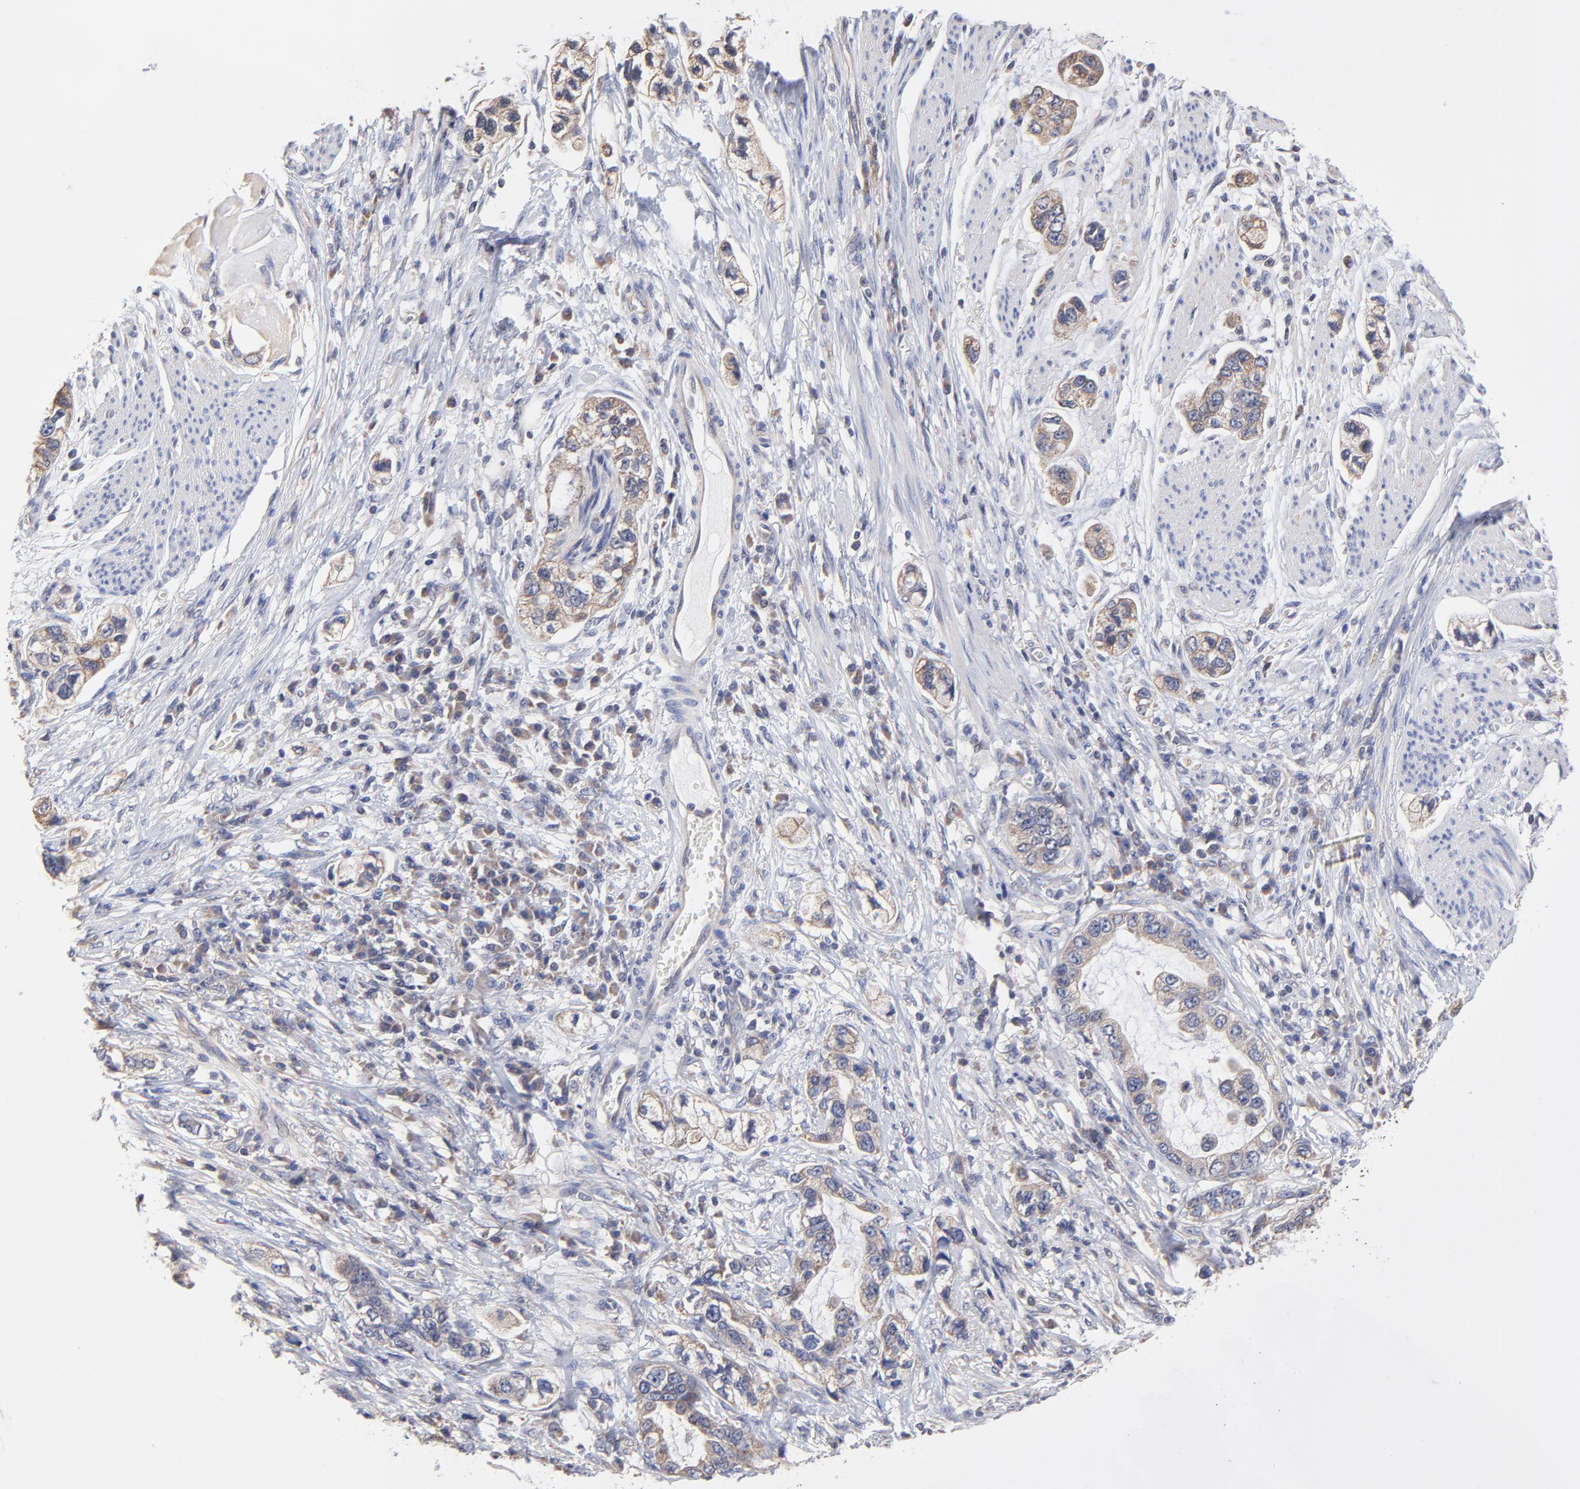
{"staining": {"intensity": "weak", "quantity": ">75%", "location": "cytoplasmic/membranous"}, "tissue": "stomach cancer", "cell_type": "Tumor cells", "image_type": "cancer", "snomed": [{"axis": "morphology", "description": "Adenocarcinoma, NOS"}, {"axis": "topography", "description": "Stomach, lower"}], "caption": "Immunohistochemistry (IHC) micrograph of stomach cancer stained for a protein (brown), which displays low levels of weak cytoplasmic/membranous staining in approximately >75% of tumor cells.", "gene": "PCMT1", "patient": {"sex": "female", "age": 93}}